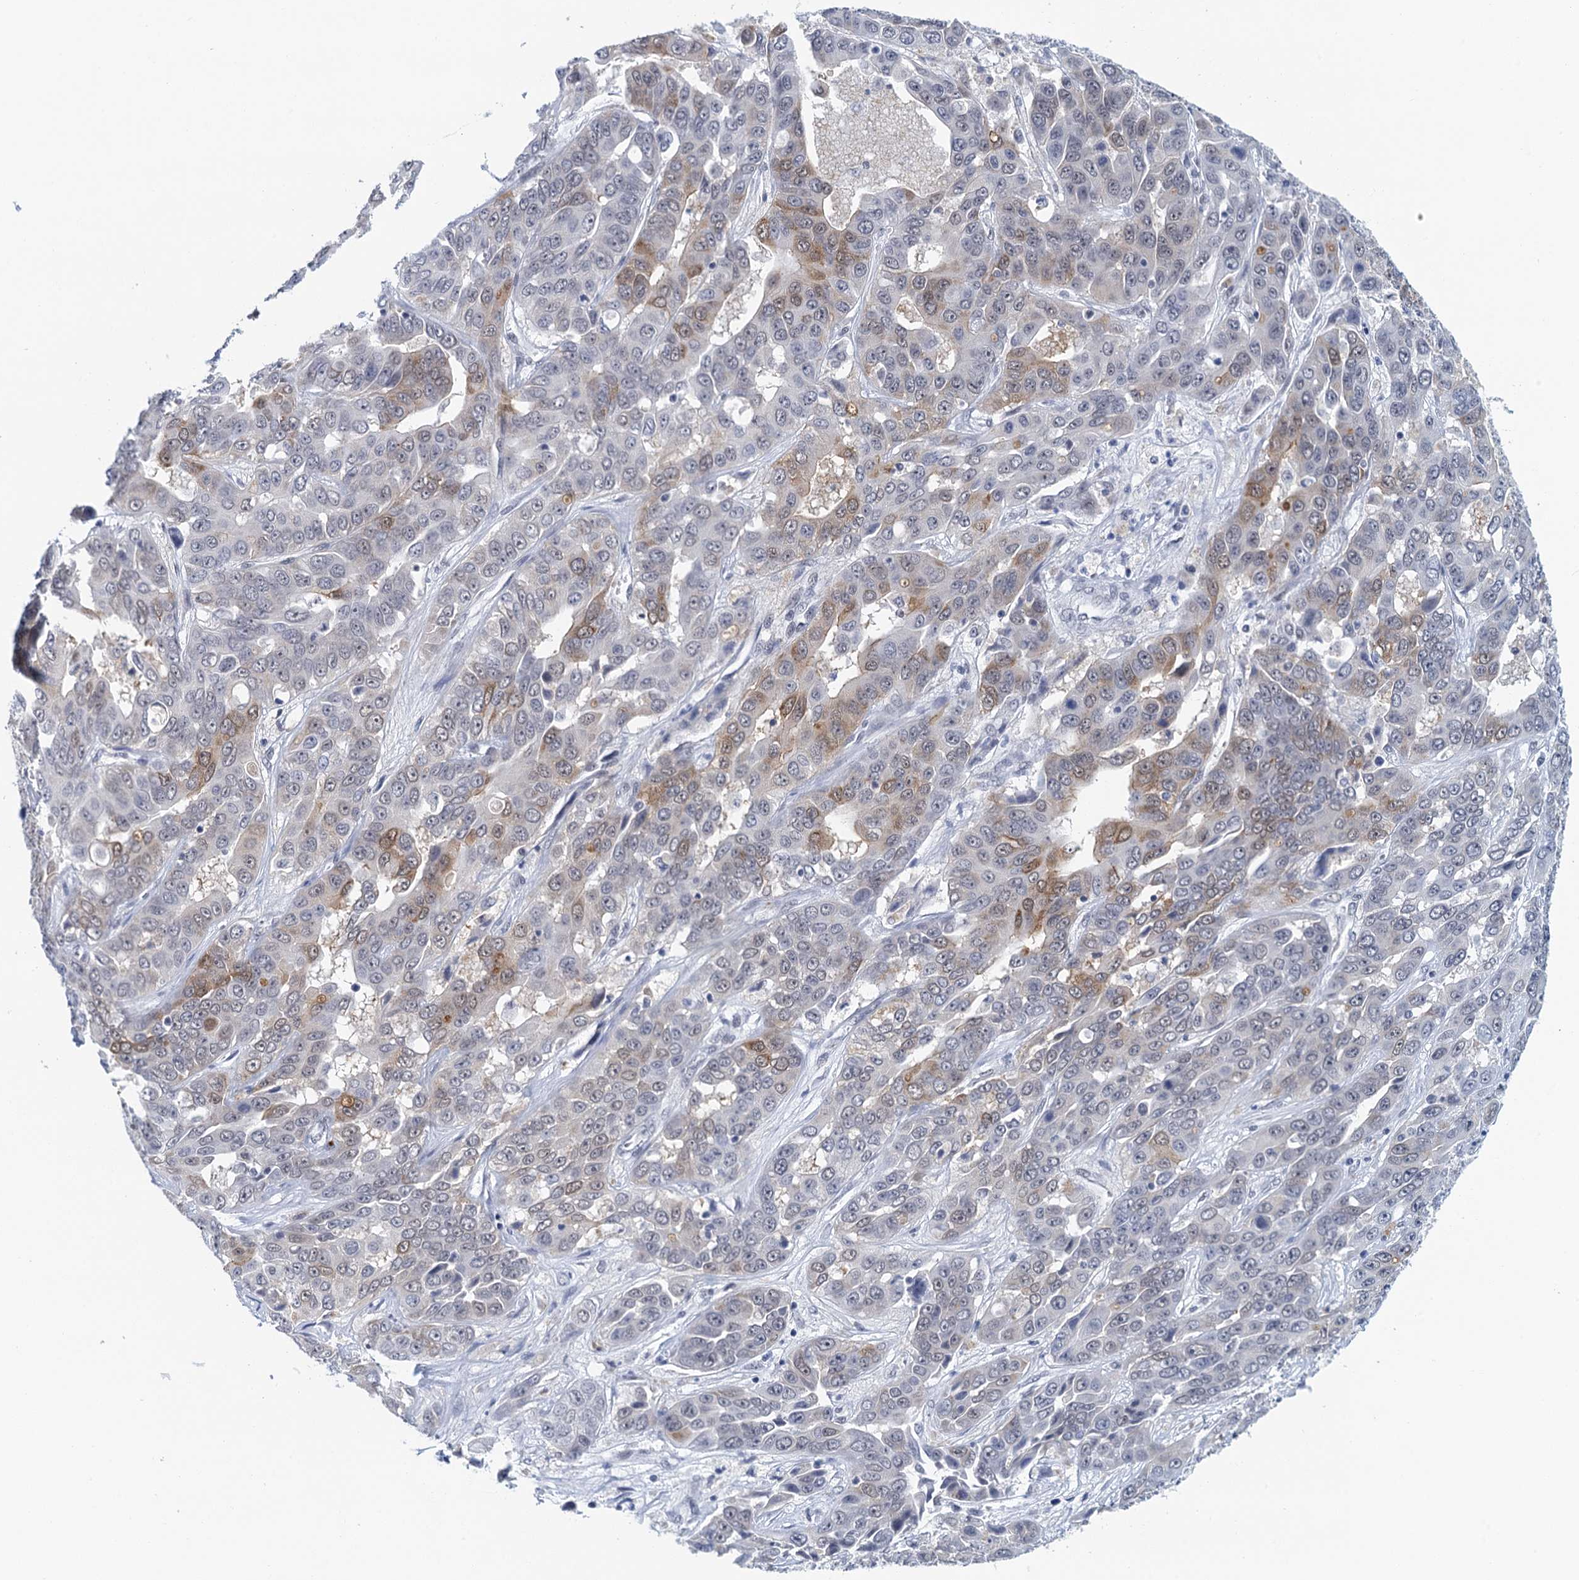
{"staining": {"intensity": "moderate", "quantity": "<25%", "location": "cytoplasmic/membranous"}, "tissue": "liver cancer", "cell_type": "Tumor cells", "image_type": "cancer", "snomed": [{"axis": "morphology", "description": "Cholangiocarcinoma"}, {"axis": "topography", "description": "Liver"}], "caption": "Tumor cells show moderate cytoplasmic/membranous staining in approximately <25% of cells in cholangiocarcinoma (liver). (Stains: DAB (3,3'-diaminobenzidine) in brown, nuclei in blue, Microscopy: brightfield microscopy at high magnification).", "gene": "EPS8L1", "patient": {"sex": "female", "age": 52}}